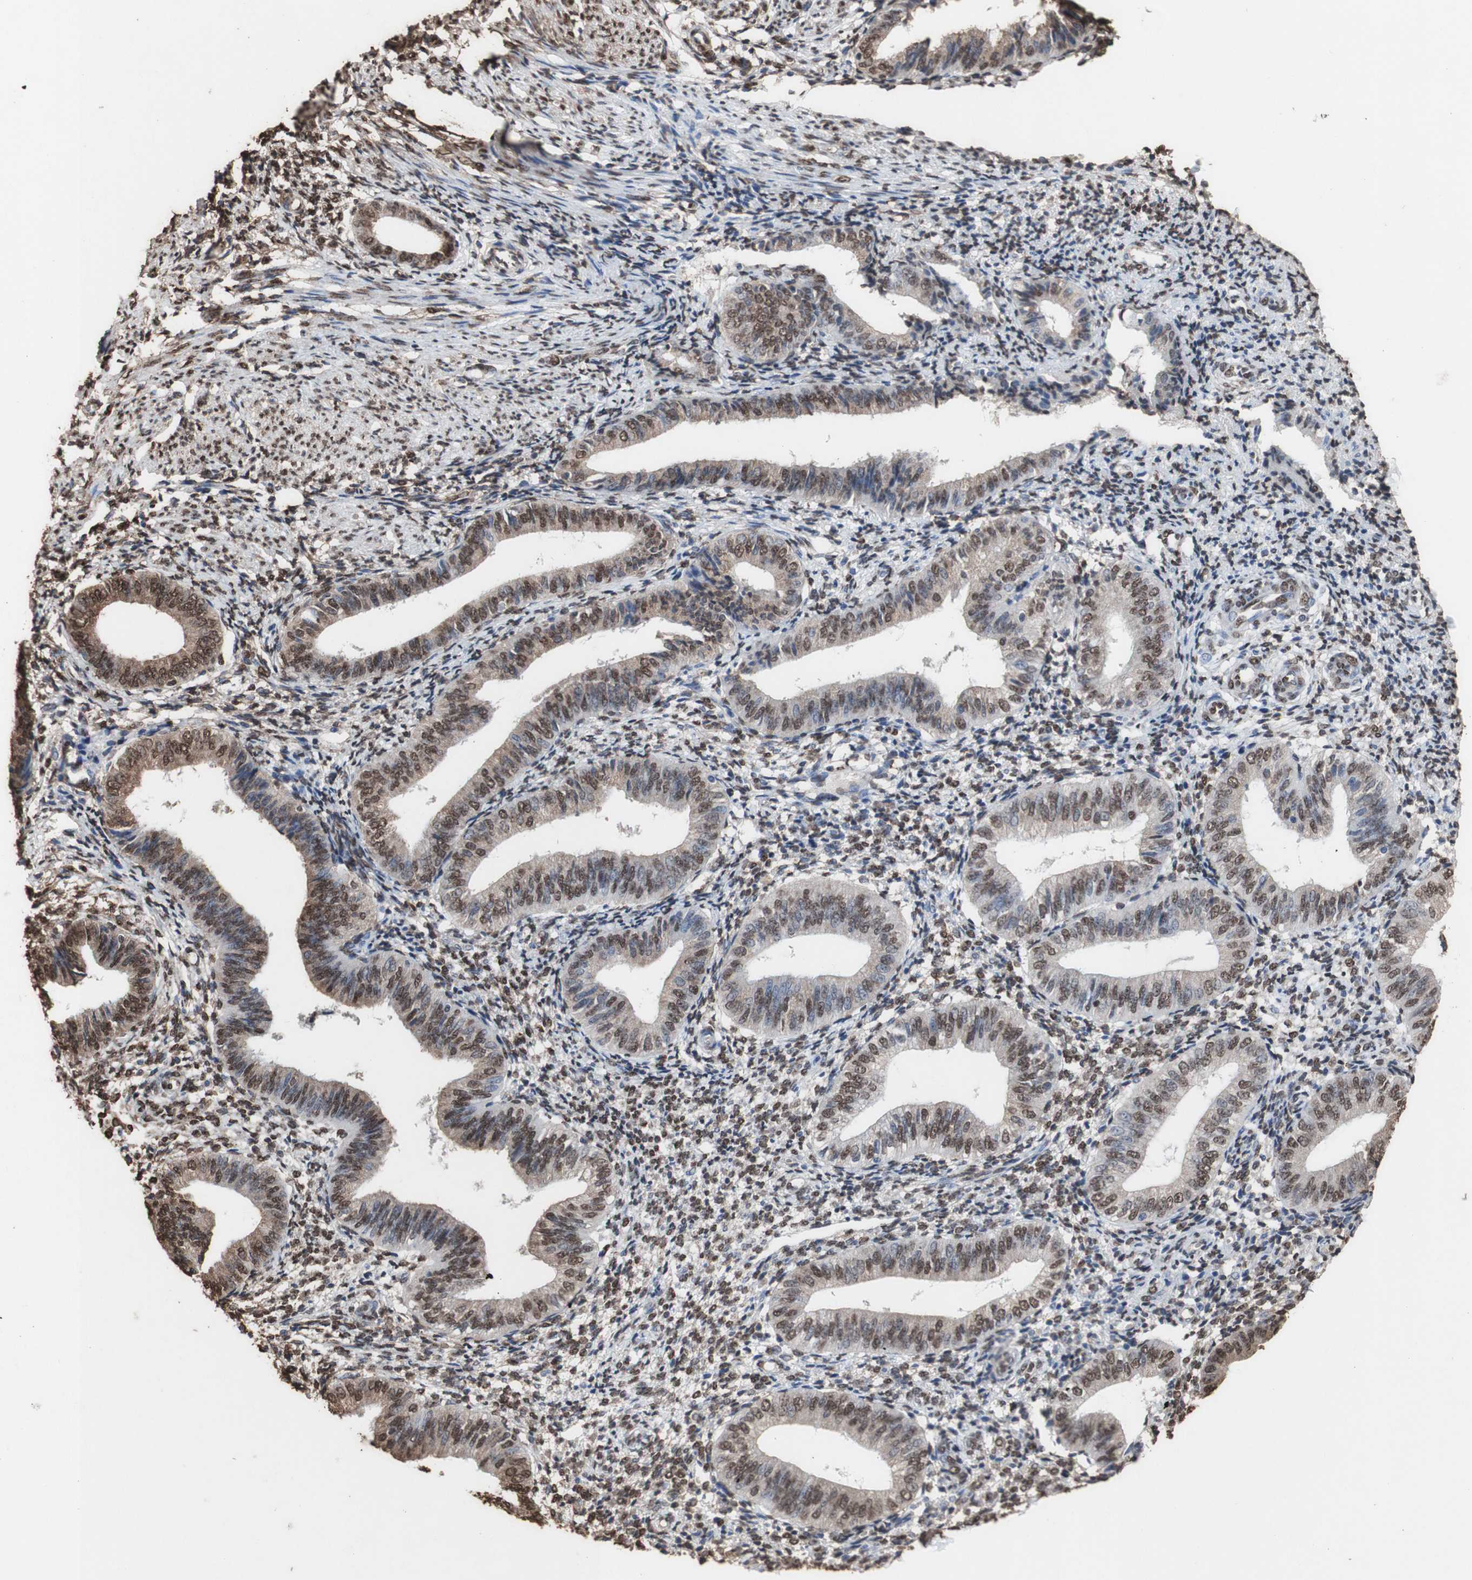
{"staining": {"intensity": "moderate", "quantity": ">75%", "location": "cytoplasmic/membranous,nuclear"}, "tissue": "endometrium", "cell_type": "Cells in endometrial stroma", "image_type": "normal", "snomed": [{"axis": "morphology", "description": "Normal tissue, NOS"}, {"axis": "topography", "description": "Endometrium"}], "caption": "Protein expression analysis of unremarkable human endometrium reveals moderate cytoplasmic/membranous,nuclear staining in approximately >75% of cells in endometrial stroma. The protein is shown in brown color, while the nuclei are stained blue.", "gene": "PIDD1", "patient": {"sex": "female", "age": 50}}